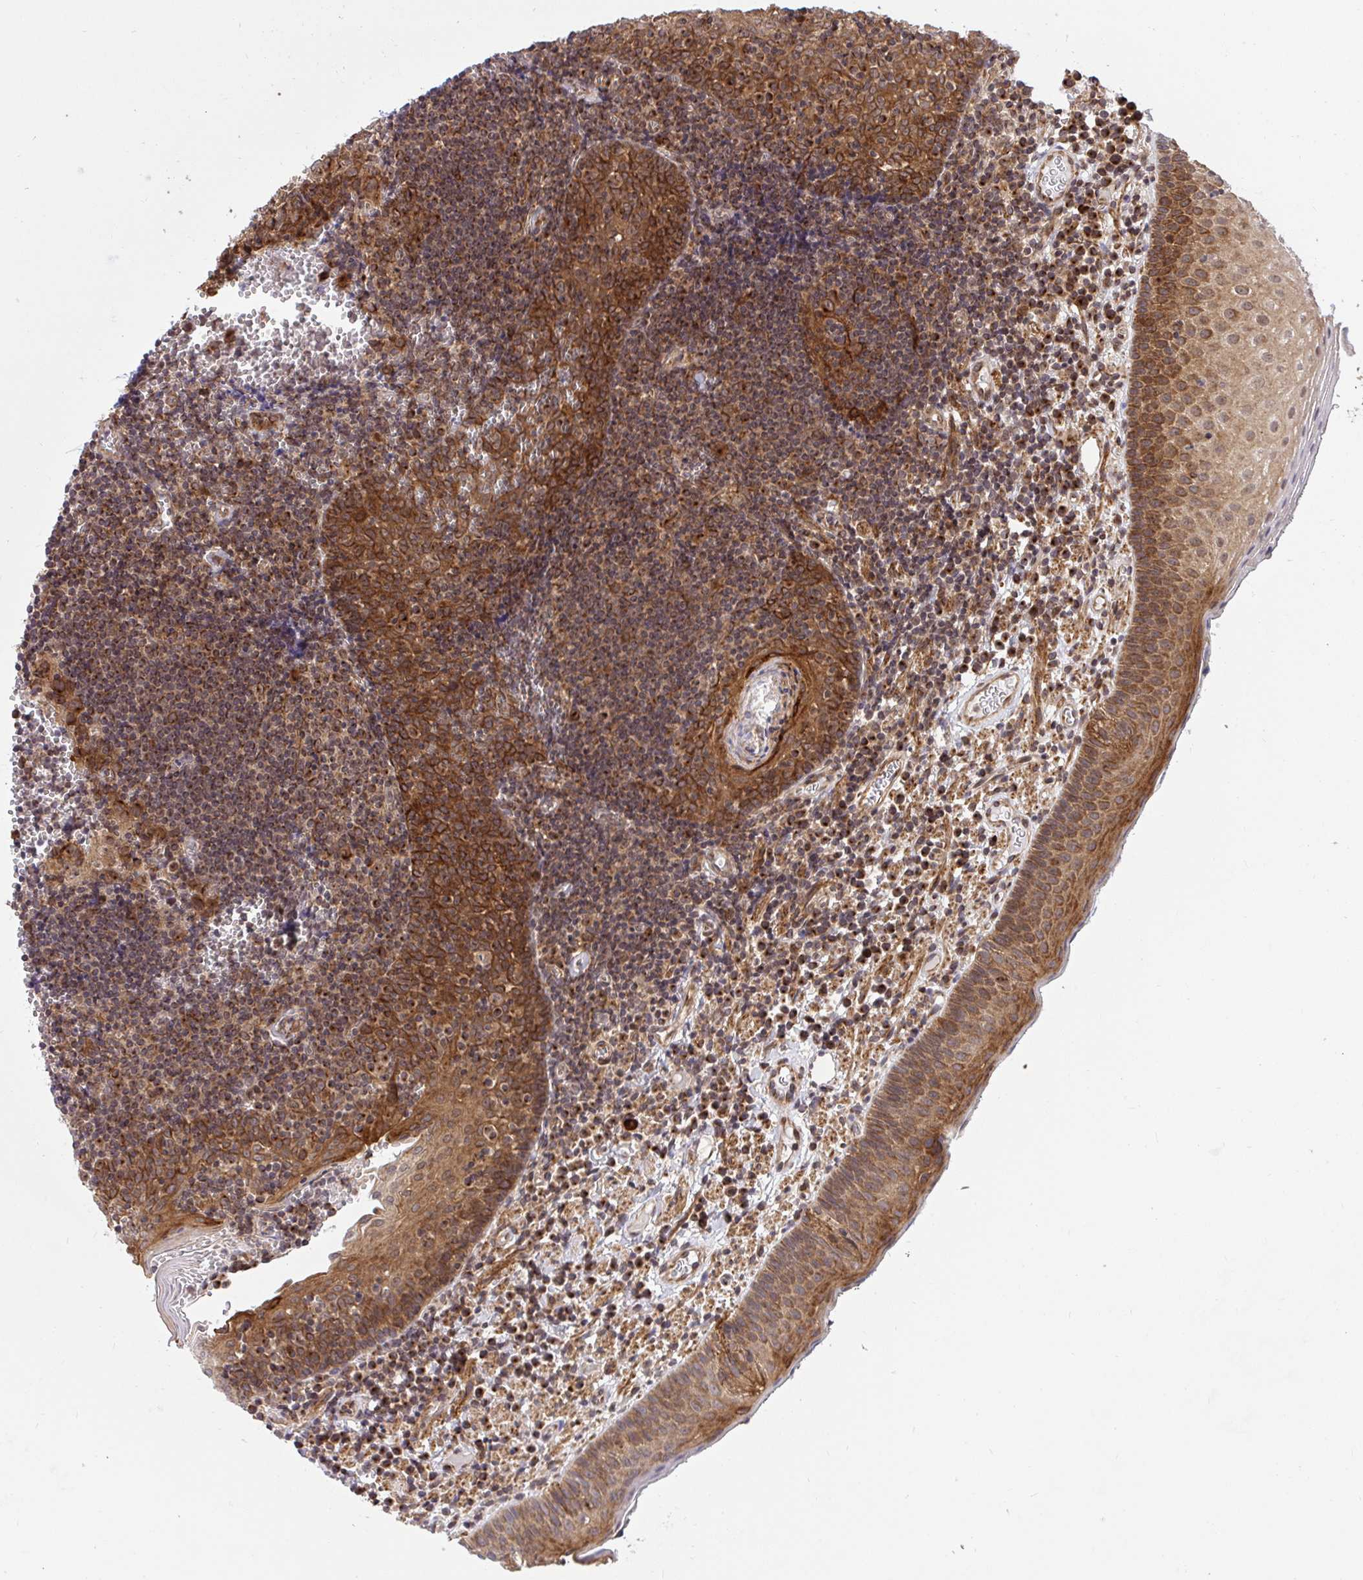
{"staining": {"intensity": "moderate", "quantity": ">75%", "location": "cytoplasmic/membranous"}, "tissue": "oral mucosa", "cell_type": "Squamous epithelial cells", "image_type": "normal", "snomed": [{"axis": "morphology", "description": "Normal tissue, NOS"}, {"axis": "morphology", "description": "Squamous cell carcinoma, NOS"}, {"axis": "topography", "description": "Oral tissue"}, {"axis": "topography", "description": "Head-Neck"}], "caption": "Benign oral mucosa was stained to show a protein in brown. There is medium levels of moderate cytoplasmic/membranous positivity in approximately >75% of squamous epithelial cells.", "gene": "ERI1", "patient": {"sex": "male", "age": 58}}